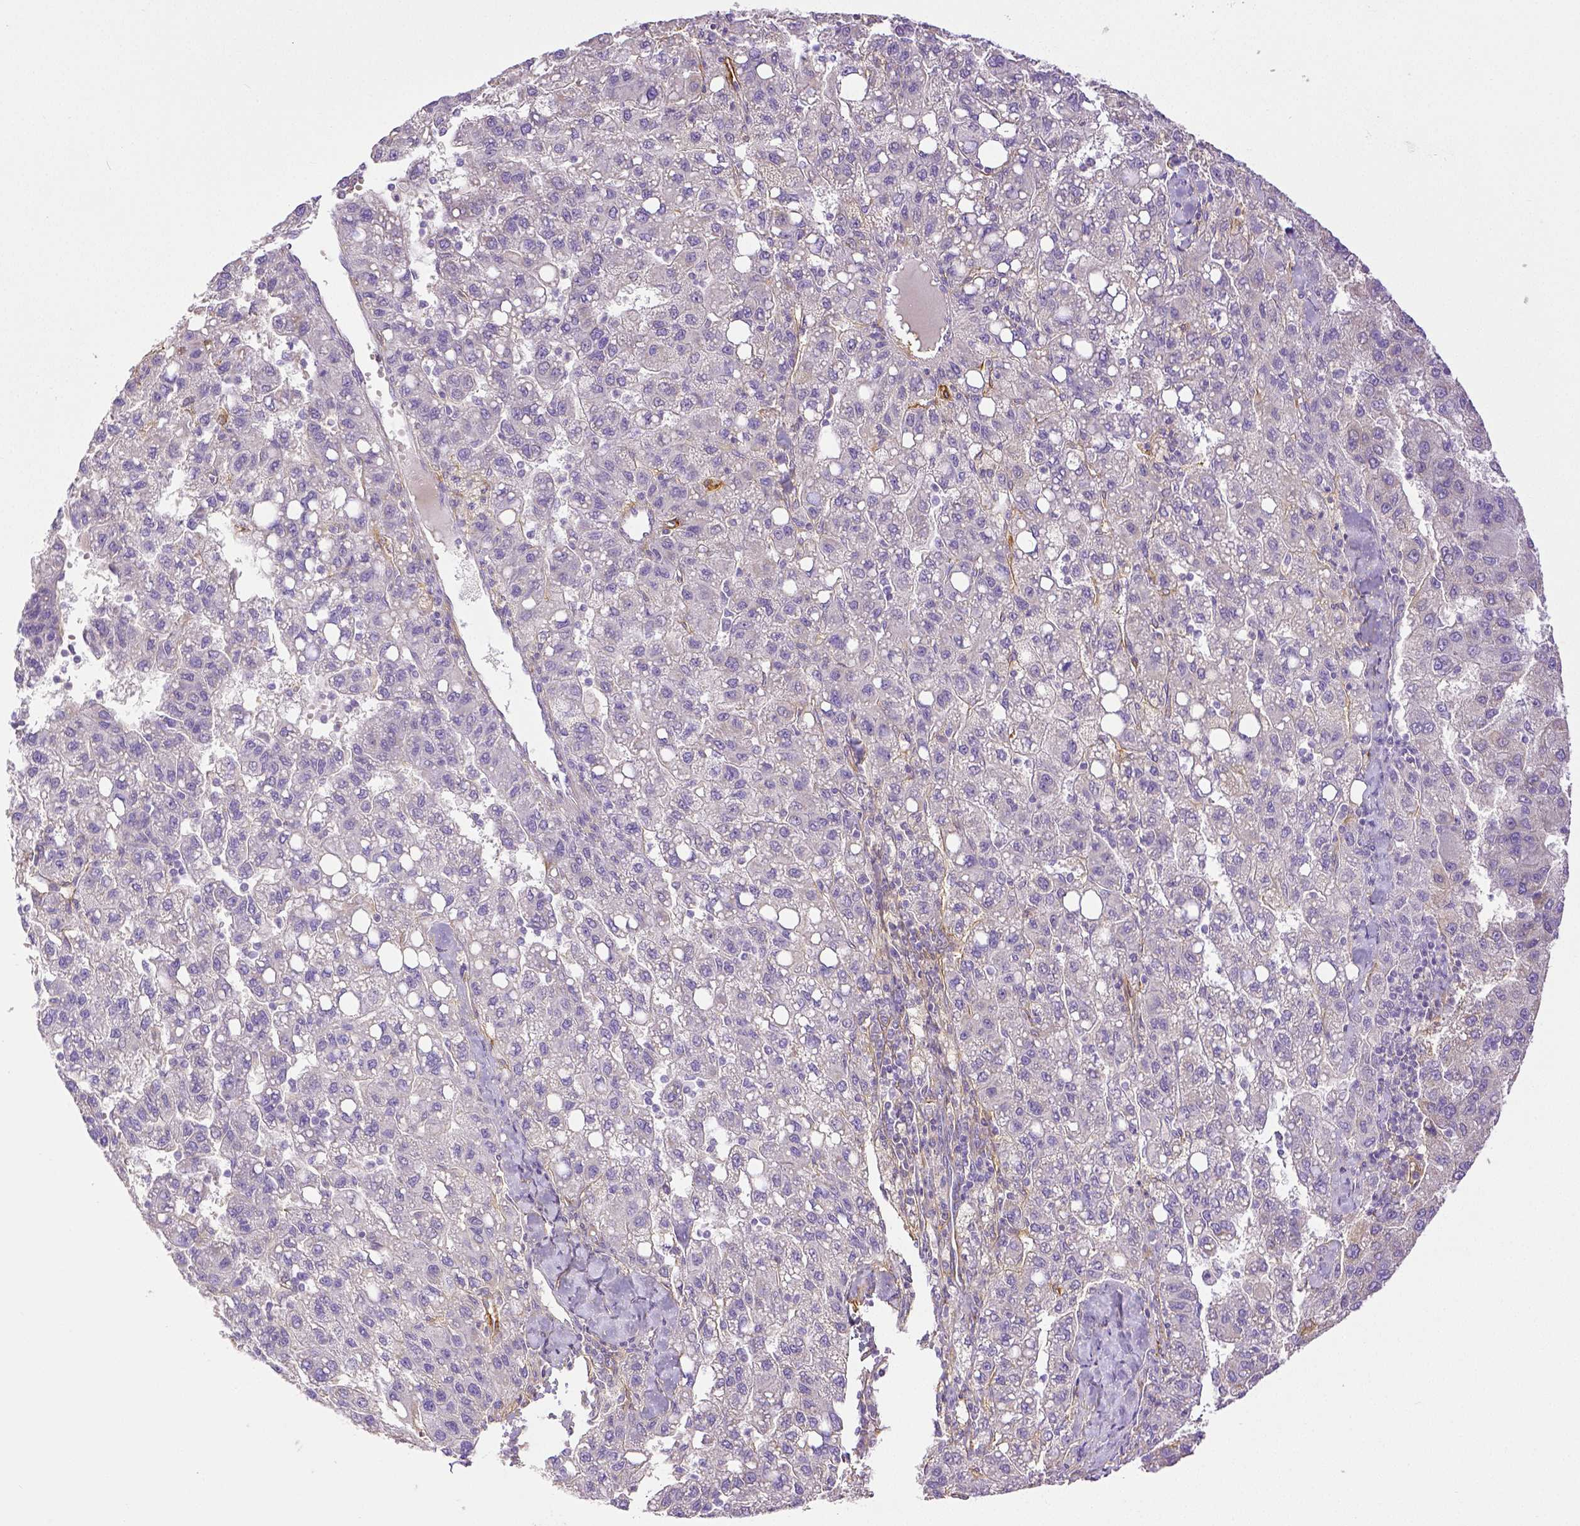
{"staining": {"intensity": "negative", "quantity": "none", "location": "none"}, "tissue": "liver cancer", "cell_type": "Tumor cells", "image_type": "cancer", "snomed": [{"axis": "morphology", "description": "Carcinoma, Hepatocellular, NOS"}, {"axis": "topography", "description": "Liver"}], "caption": "IHC of human liver cancer exhibits no staining in tumor cells. The staining was performed using DAB to visualize the protein expression in brown, while the nuclei were stained in blue with hematoxylin (Magnification: 20x).", "gene": "THY1", "patient": {"sex": "female", "age": 82}}